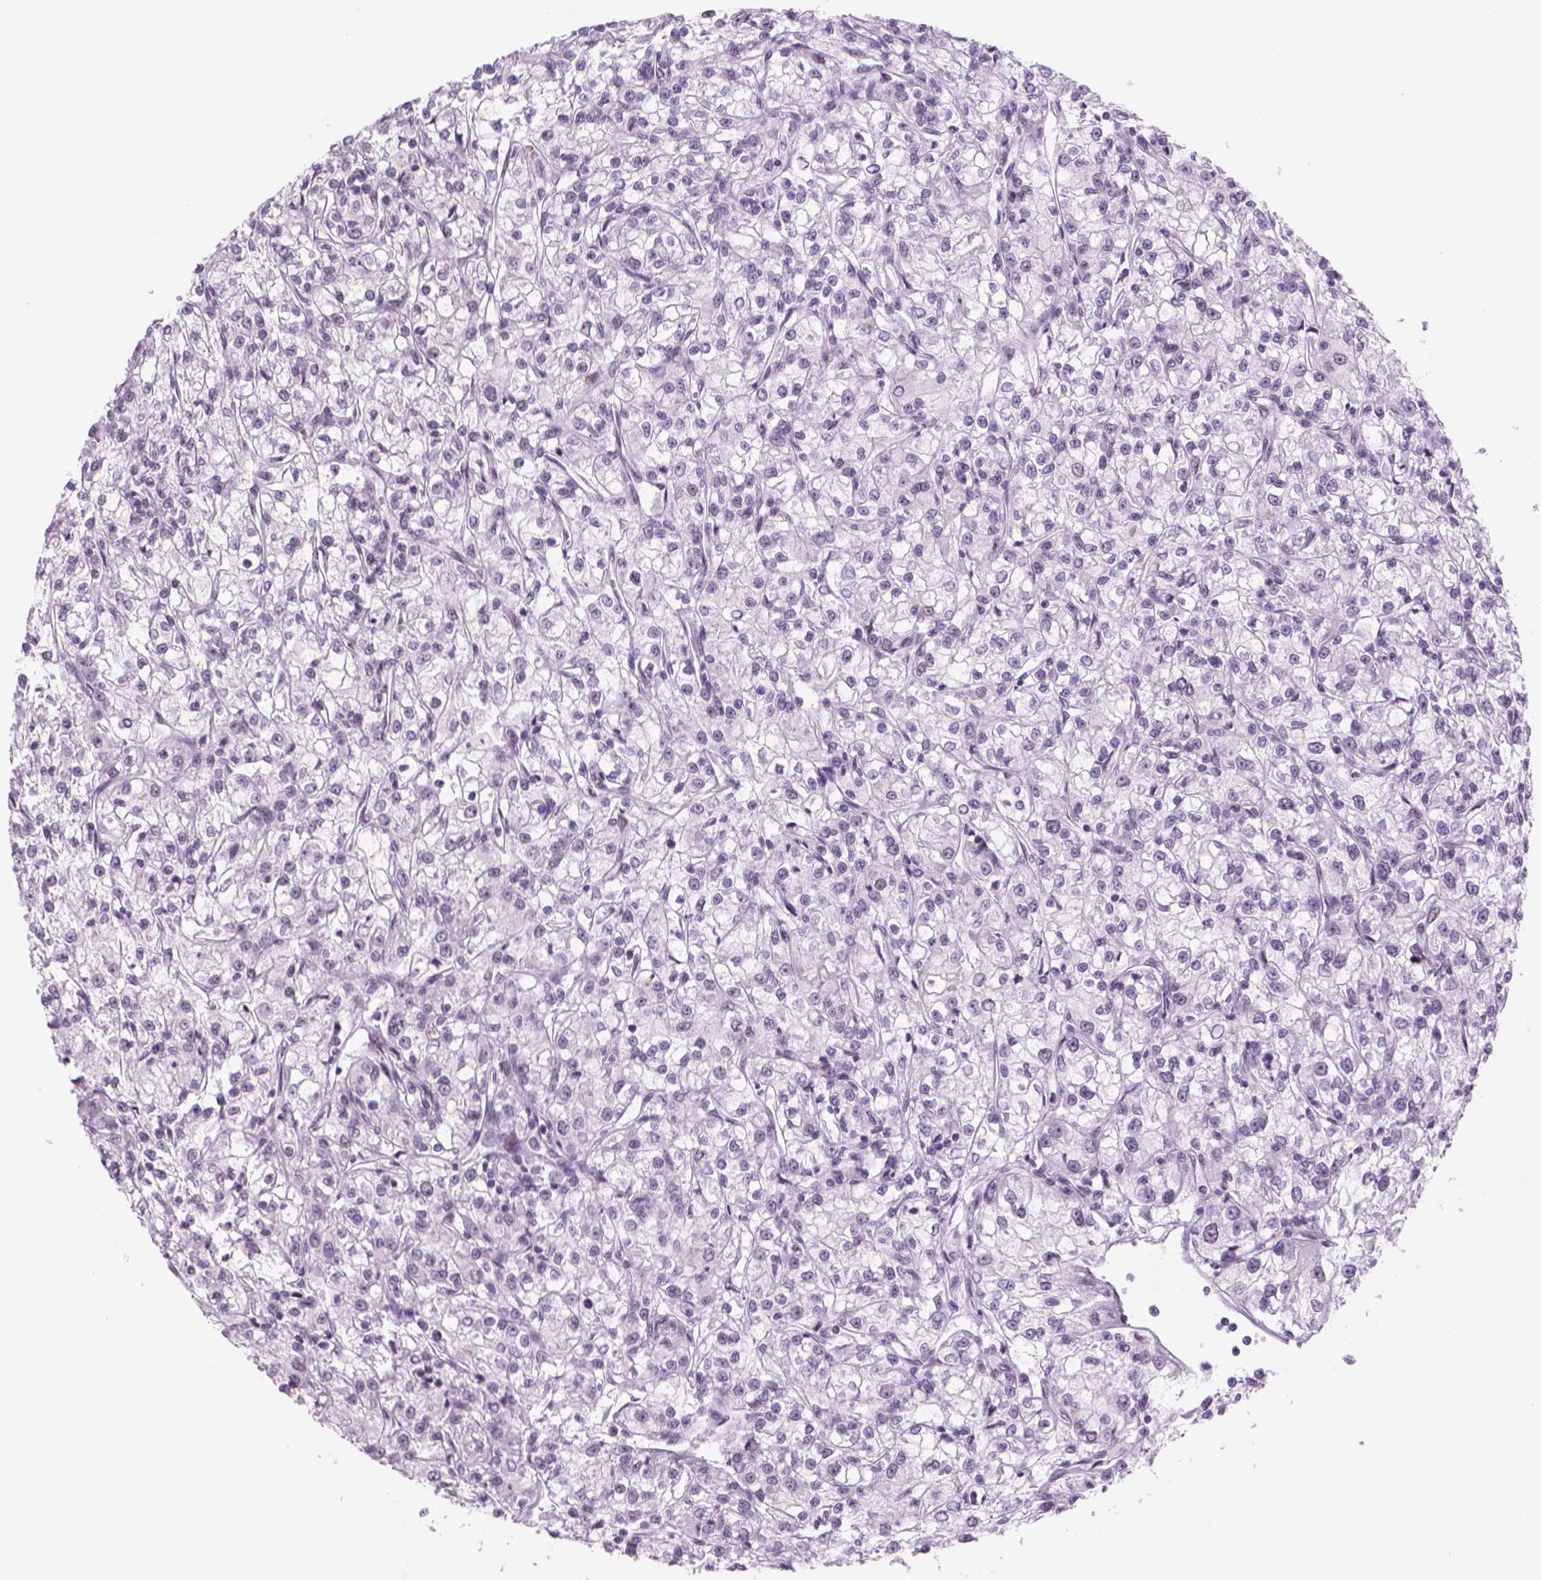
{"staining": {"intensity": "moderate", "quantity": "<25%", "location": "nuclear"}, "tissue": "renal cancer", "cell_type": "Tumor cells", "image_type": "cancer", "snomed": [{"axis": "morphology", "description": "Adenocarcinoma, NOS"}, {"axis": "topography", "description": "Kidney"}], "caption": "Moderate nuclear positivity is present in approximately <25% of tumor cells in renal cancer (adenocarcinoma).", "gene": "POLR3D", "patient": {"sex": "female", "age": 59}}